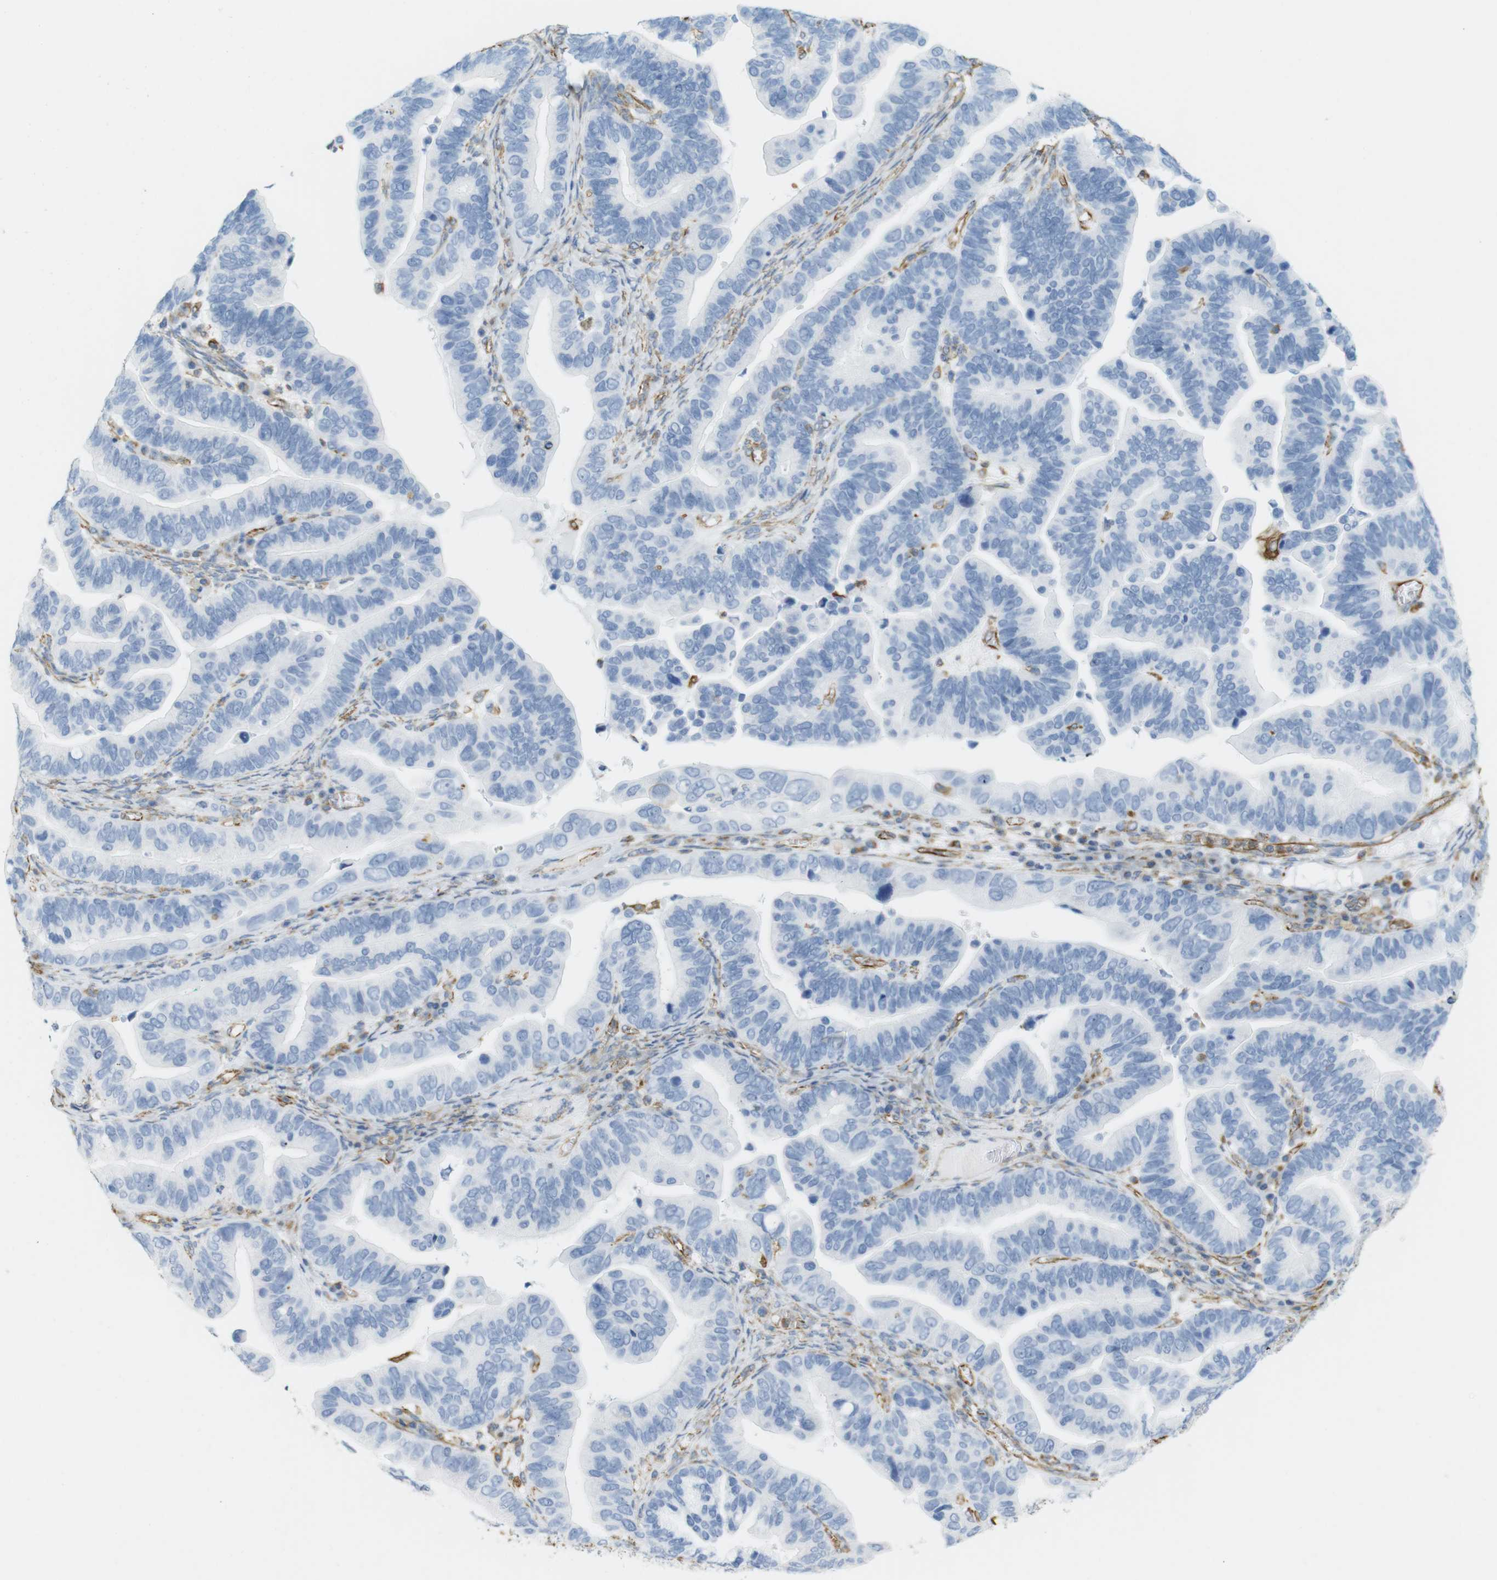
{"staining": {"intensity": "negative", "quantity": "none", "location": "none"}, "tissue": "ovarian cancer", "cell_type": "Tumor cells", "image_type": "cancer", "snomed": [{"axis": "morphology", "description": "Cystadenocarcinoma, serous, NOS"}, {"axis": "topography", "description": "Ovary"}], "caption": "This is a photomicrograph of IHC staining of ovarian cancer (serous cystadenocarcinoma), which shows no expression in tumor cells. Brightfield microscopy of immunohistochemistry stained with DAB (brown) and hematoxylin (blue), captured at high magnification.", "gene": "MS4A10", "patient": {"sex": "female", "age": 56}}